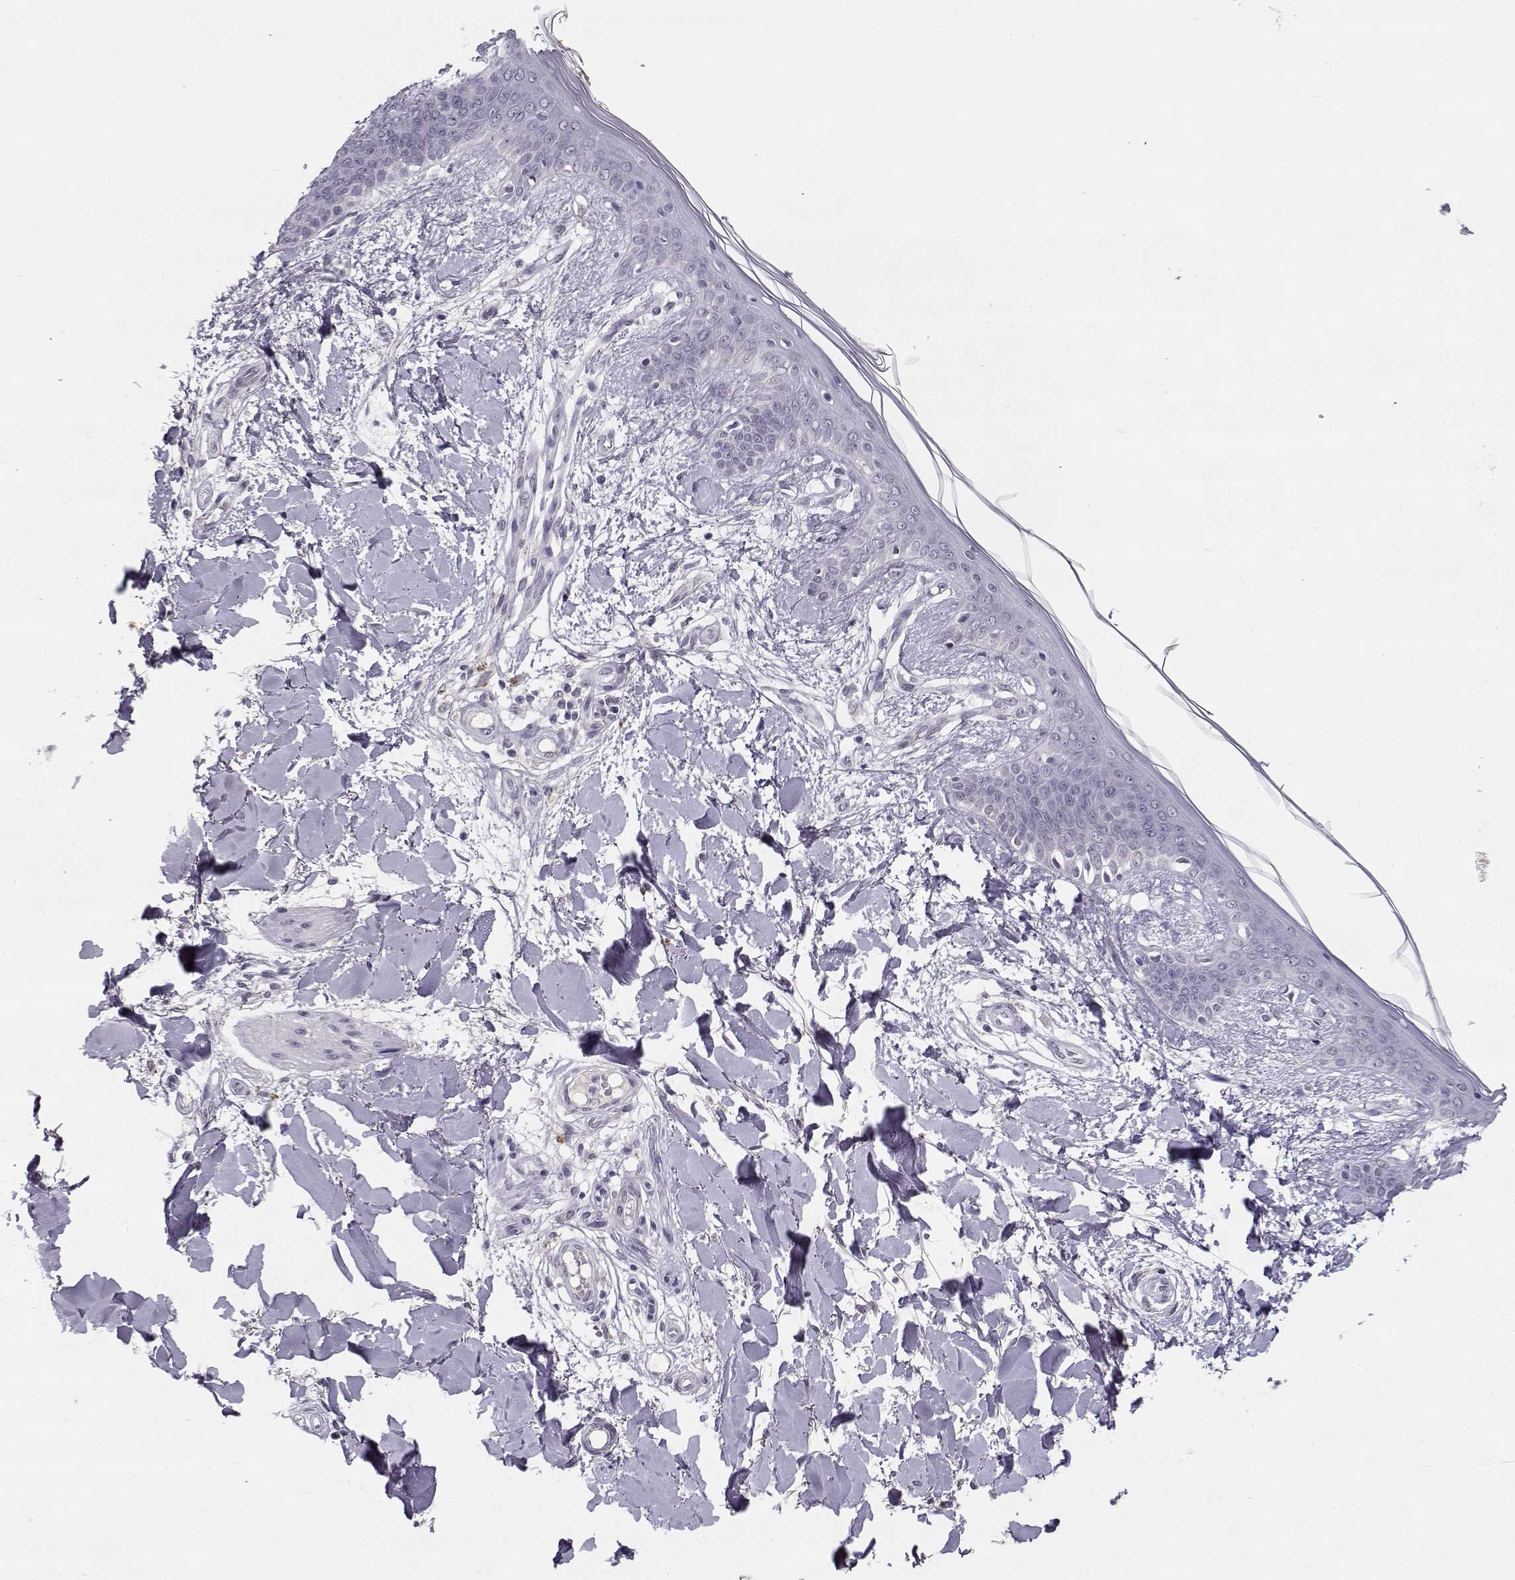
{"staining": {"intensity": "negative", "quantity": "none", "location": "none"}, "tissue": "skin", "cell_type": "Fibroblasts", "image_type": "normal", "snomed": [{"axis": "morphology", "description": "Normal tissue, NOS"}, {"axis": "topography", "description": "Skin"}], "caption": "IHC photomicrograph of benign skin: human skin stained with DAB (3,3'-diaminobenzidine) exhibits no significant protein positivity in fibroblasts.", "gene": "C16orf86", "patient": {"sex": "female", "age": 34}}